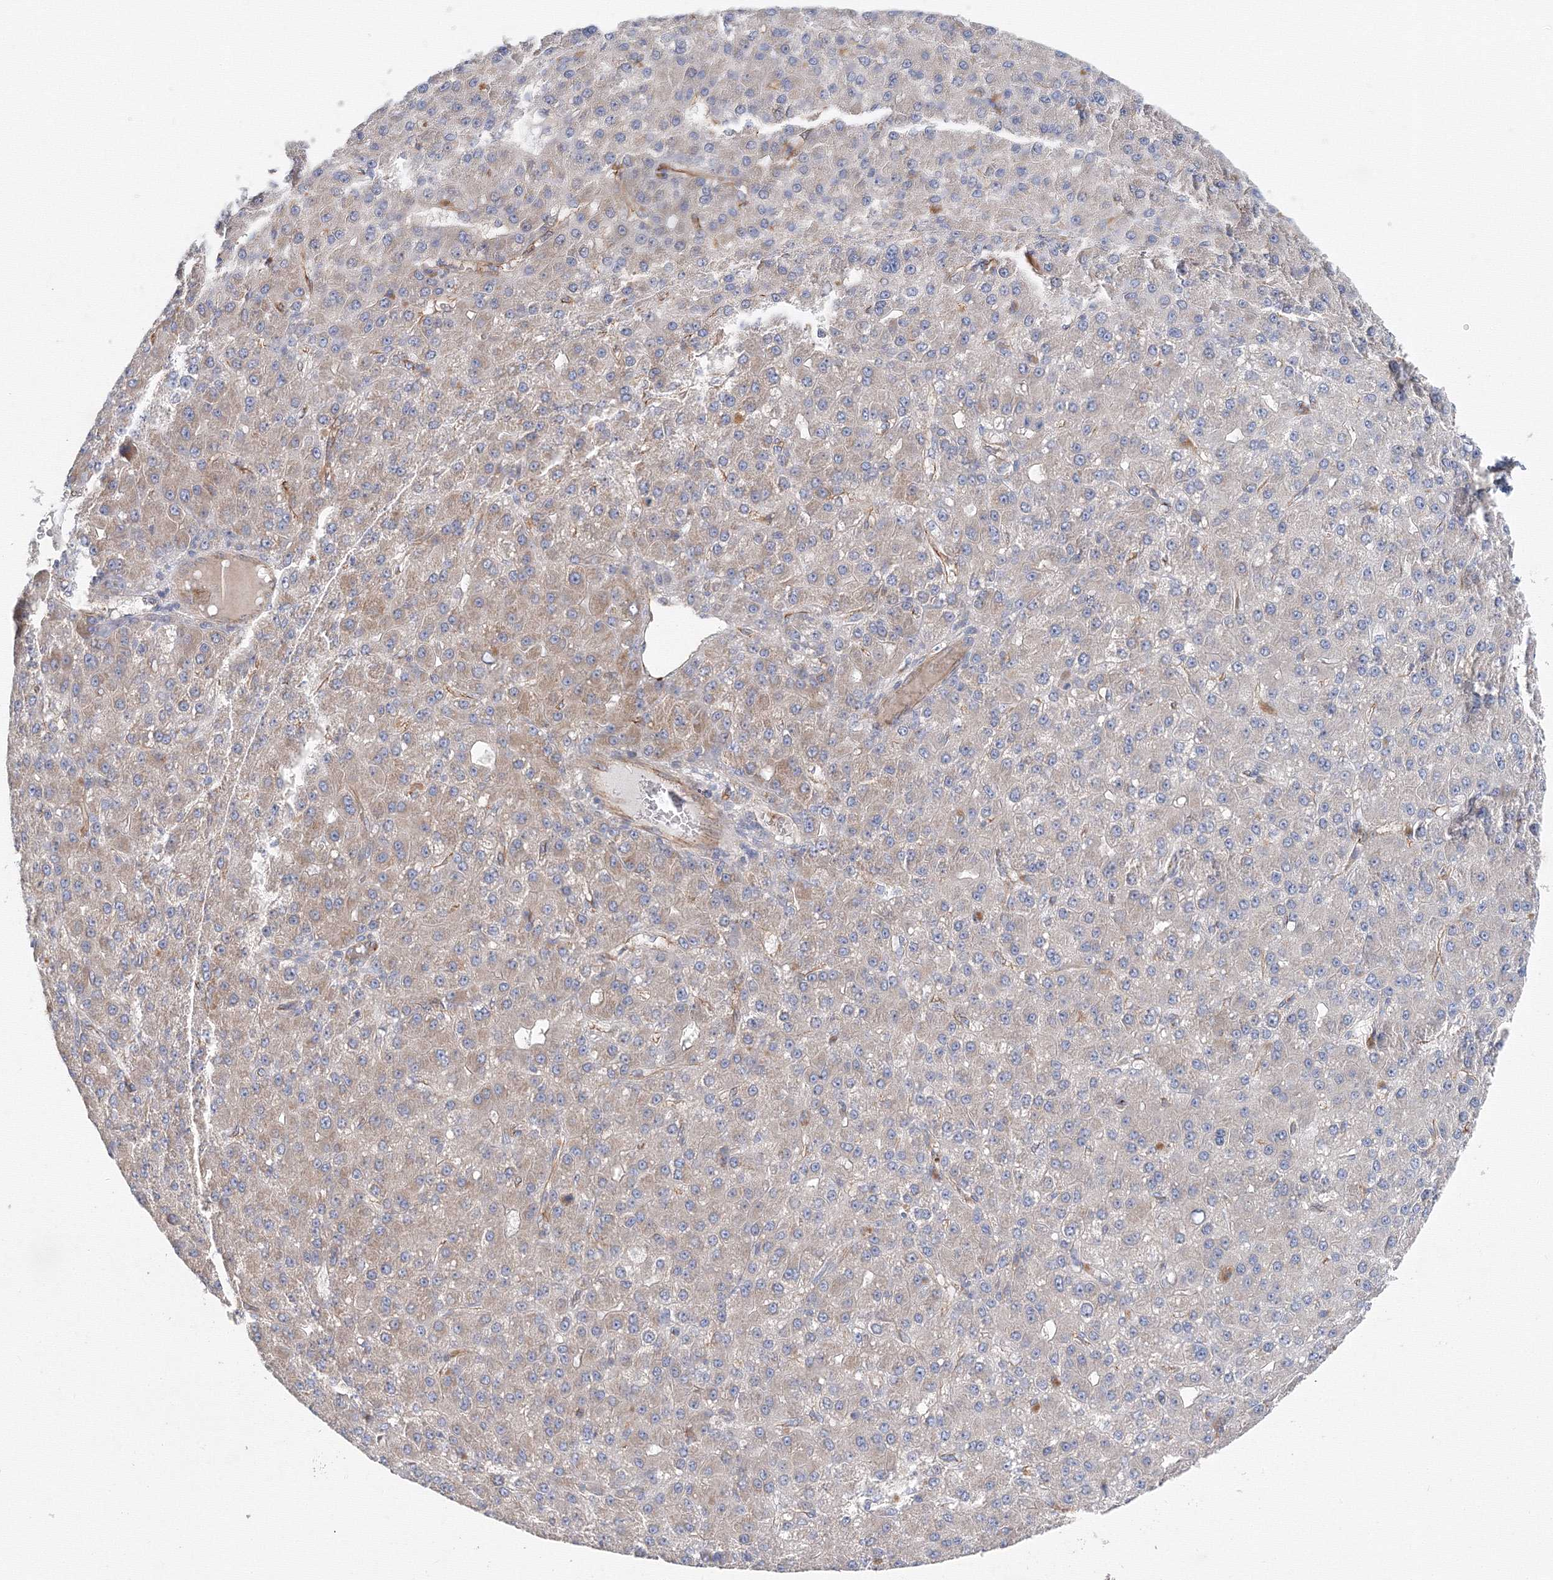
{"staining": {"intensity": "weak", "quantity": "<25%", "location": "cytoplasmic/membranous"}, "tissue": "liver cancer", "cell_type": "Tumor cells", "image_type": "cancer", "snomed": [{"axis": "morphology", "description": "Carcinoma, Hepatocellular, NOS"}, {"axis": "topography", "description": "Liver"}], "caption": "Liver cancer (hepatocellular carcinoma) stained for a protein using immunohistochemistry (IHC) displays no staining tumor cells.", "gene": "DIS3L2", "patient": {"sex": "male", "age": 67}}